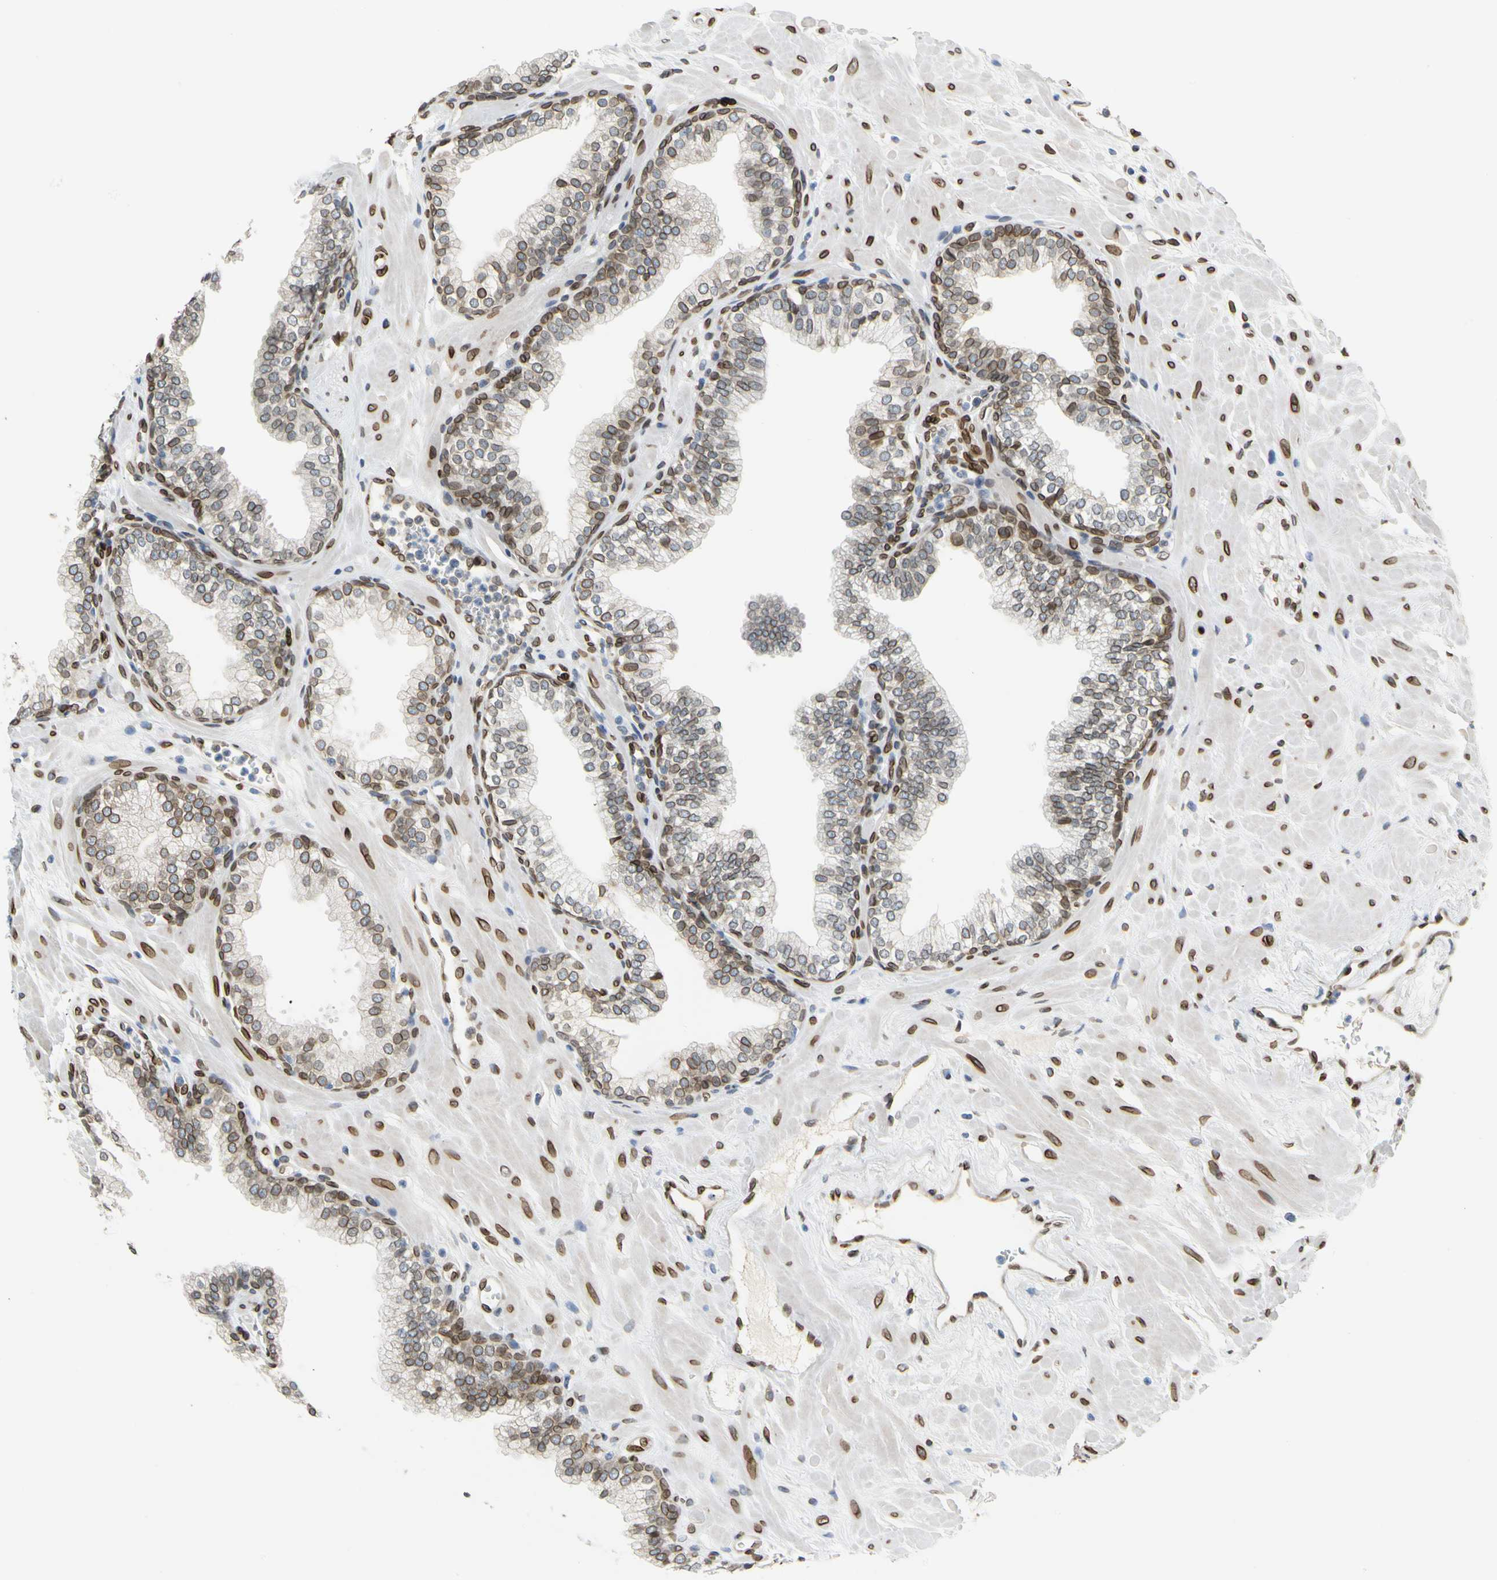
{"staining": {"intensity": "moderate", "quantity": ">75%", "location": "cytoplasmic/membranous,nuclear"}, "tissue": "prostate", "cell_type": "Glandular cells", "image_type": "normal", "snomed": [{"axis": "morphology", "description": "Normal tissue, NOS"}, {"axis": "topography", "description": "Prostate"}], "caption": "DAB (3,3'-diaminobenzidine) immunohistochemical staining of benign human prostate shows moderate cytoplasmic/membranous,nuclear protein staining in approximately >75% of glandular cells. The staining was performed using DAB to visualize the protein expression in brown, while the nuclei were stained in blue with hematoxylin (Magnification: 20x).", "gene": "SUN1", "patient": {"sex": "male", "age": 60}}